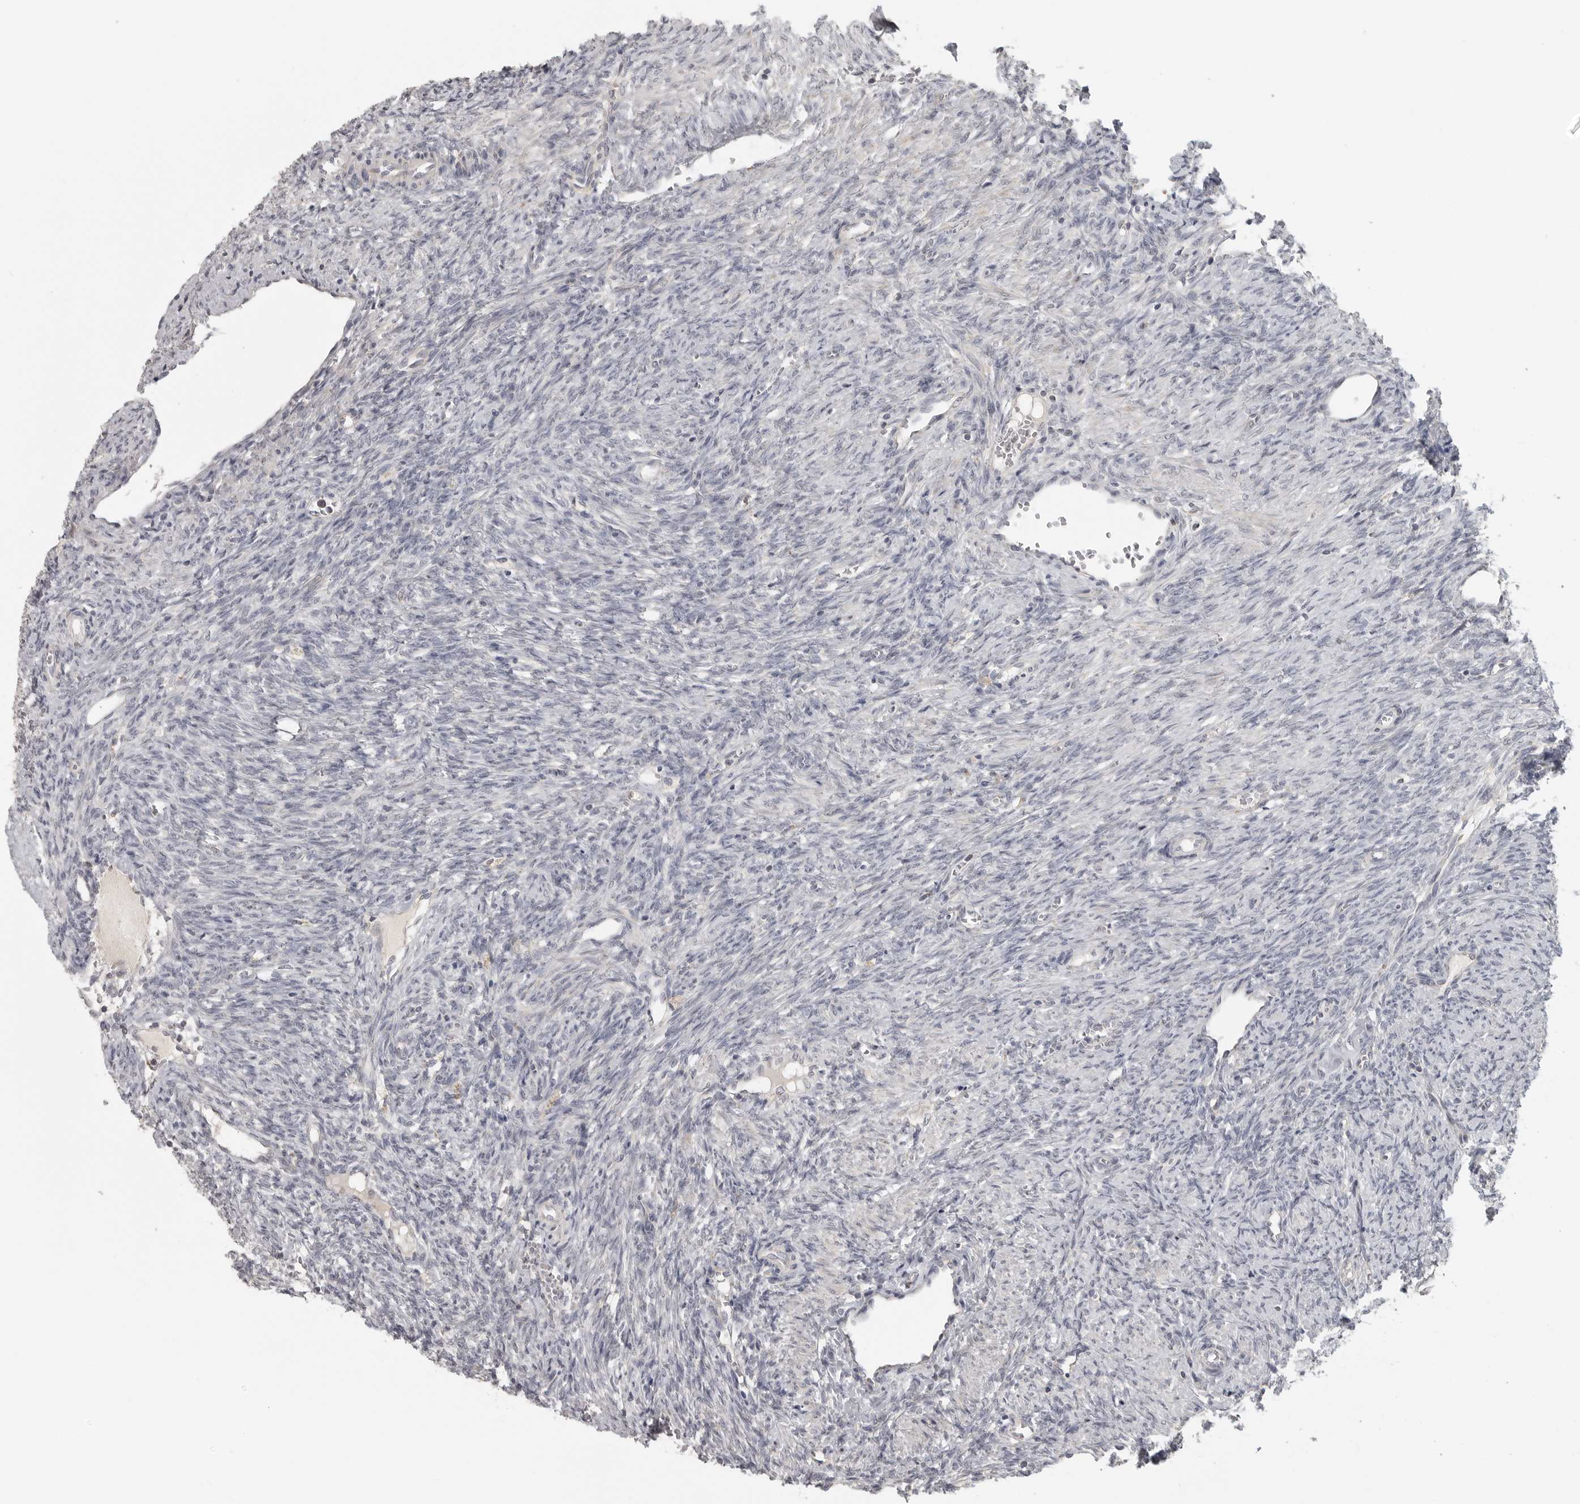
{"staining": {"intensity": "moderate", "quantity": "25%-75%", "location": "cytoplasmic/membranous"}, "tissue": "ovary", "cell_type": "Follicle cells", "image_type": "normal", "snomed": [{"axis": "morphology", "description": "Normal tissue, NOS"}, {"axis": "topography", "description": "Ovary"}], "caption": "Immunohistochemistry (DAB) staining of normal ovary reveals moderate cytoplasmic/membranous protein staining in approximately 25%-75% of follicle cells.", "gene": "RXFP3", "patient": {"sex": "female", "age": 41}}